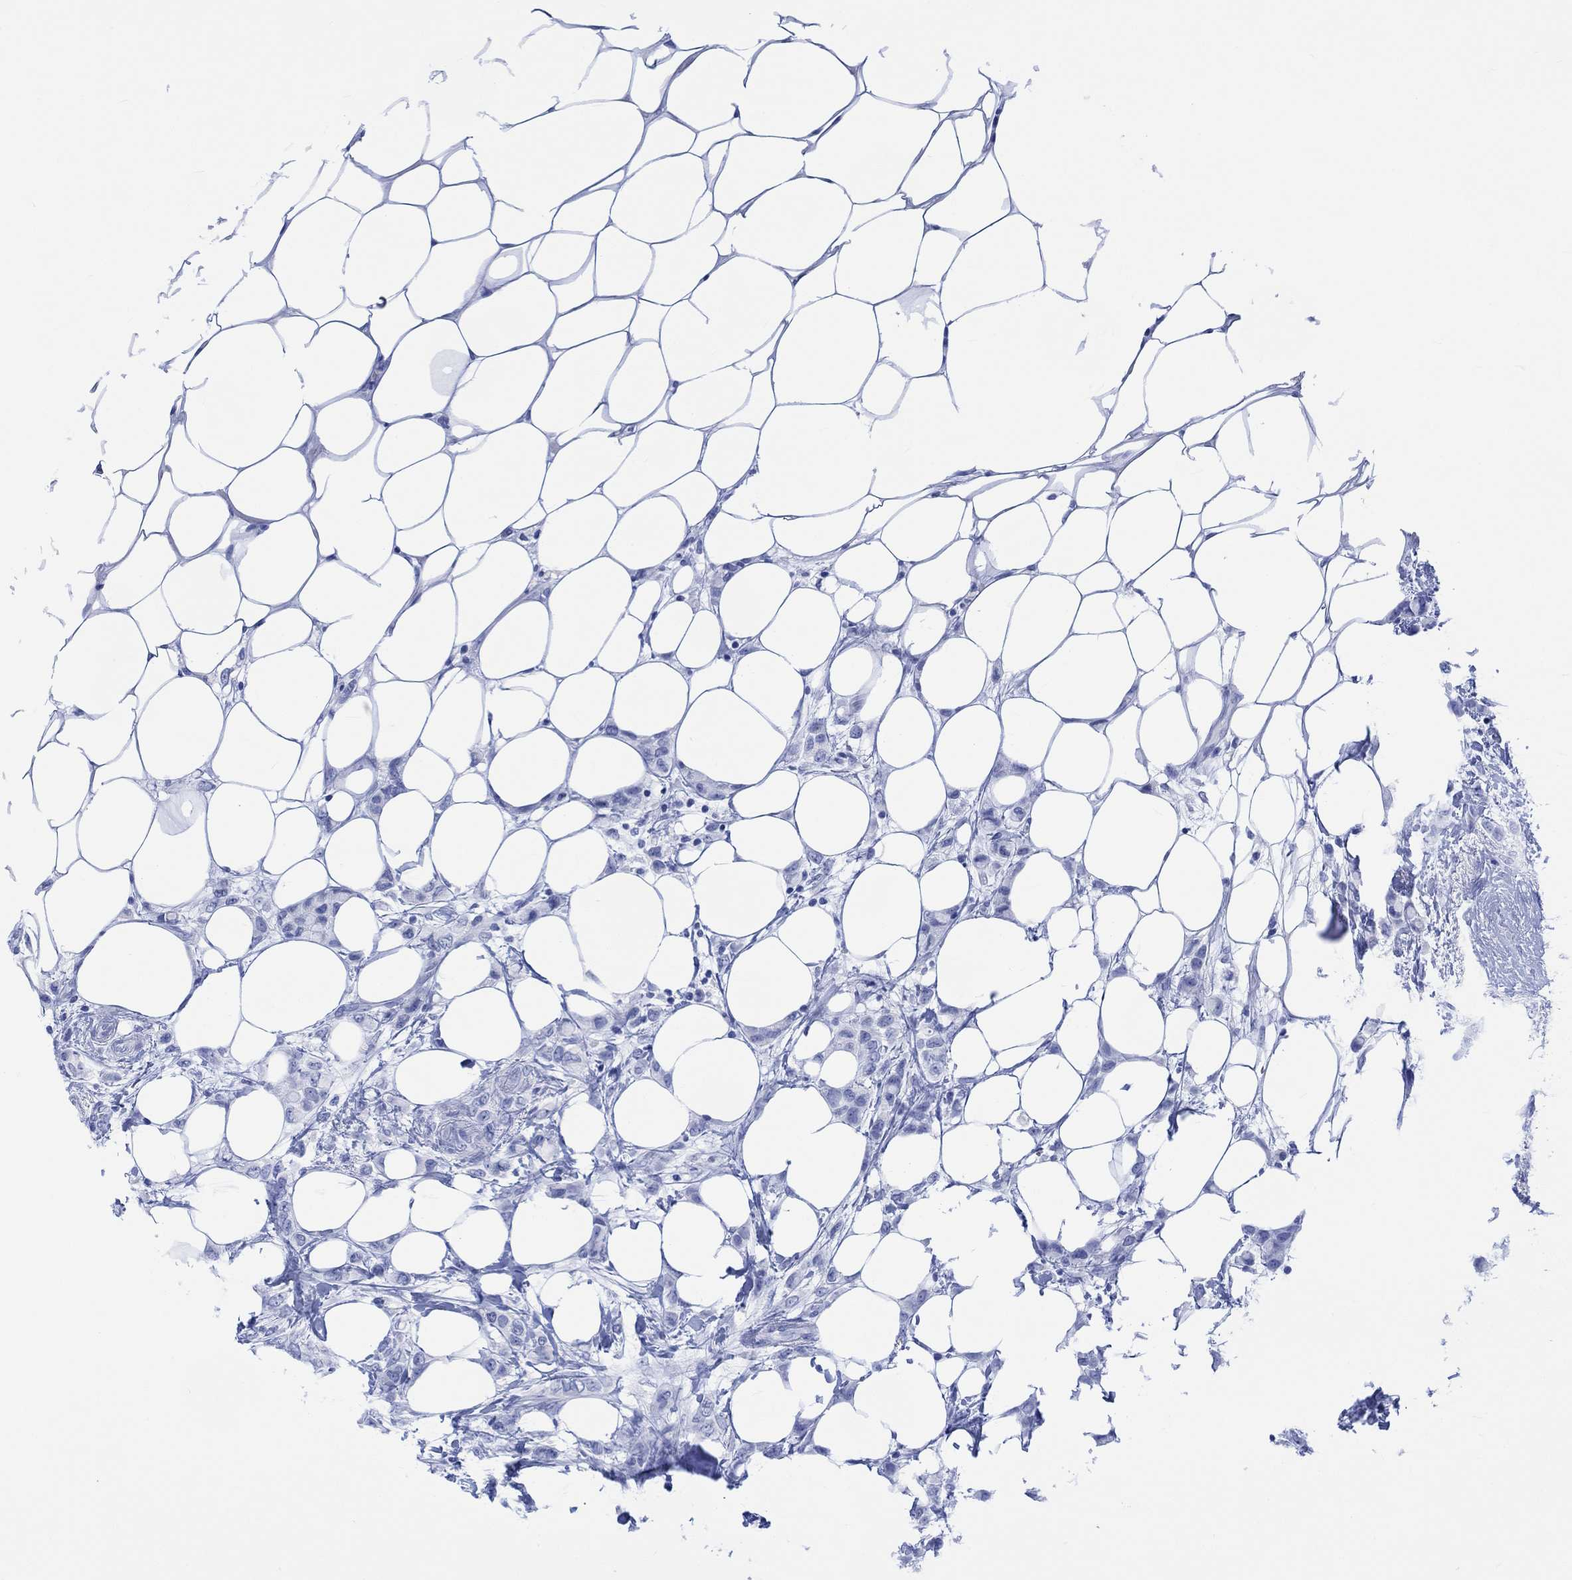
{"staining": {"intensity": "negative", "quantity": "none", "location": "none"}, "tissue": "breast cancer", "cell_type": "Tumor cells", "image_type": "cancer", "snomed": [{"axis": "morphology", "description": "Lobular carcinoma"}, {"axis": "topography", "description": "Breast"}], "caption": "A photomicrograph of human breast cancer is negative for staining in tumor cells. (Stains: DAB (3,3'-diaminobenzidine) IHC with hematoxylin counter stain, Microscopy: brightfield microscopy at high magnification).", "gene": "CELF4", "patient": {"sex": "female", "age": 66}}